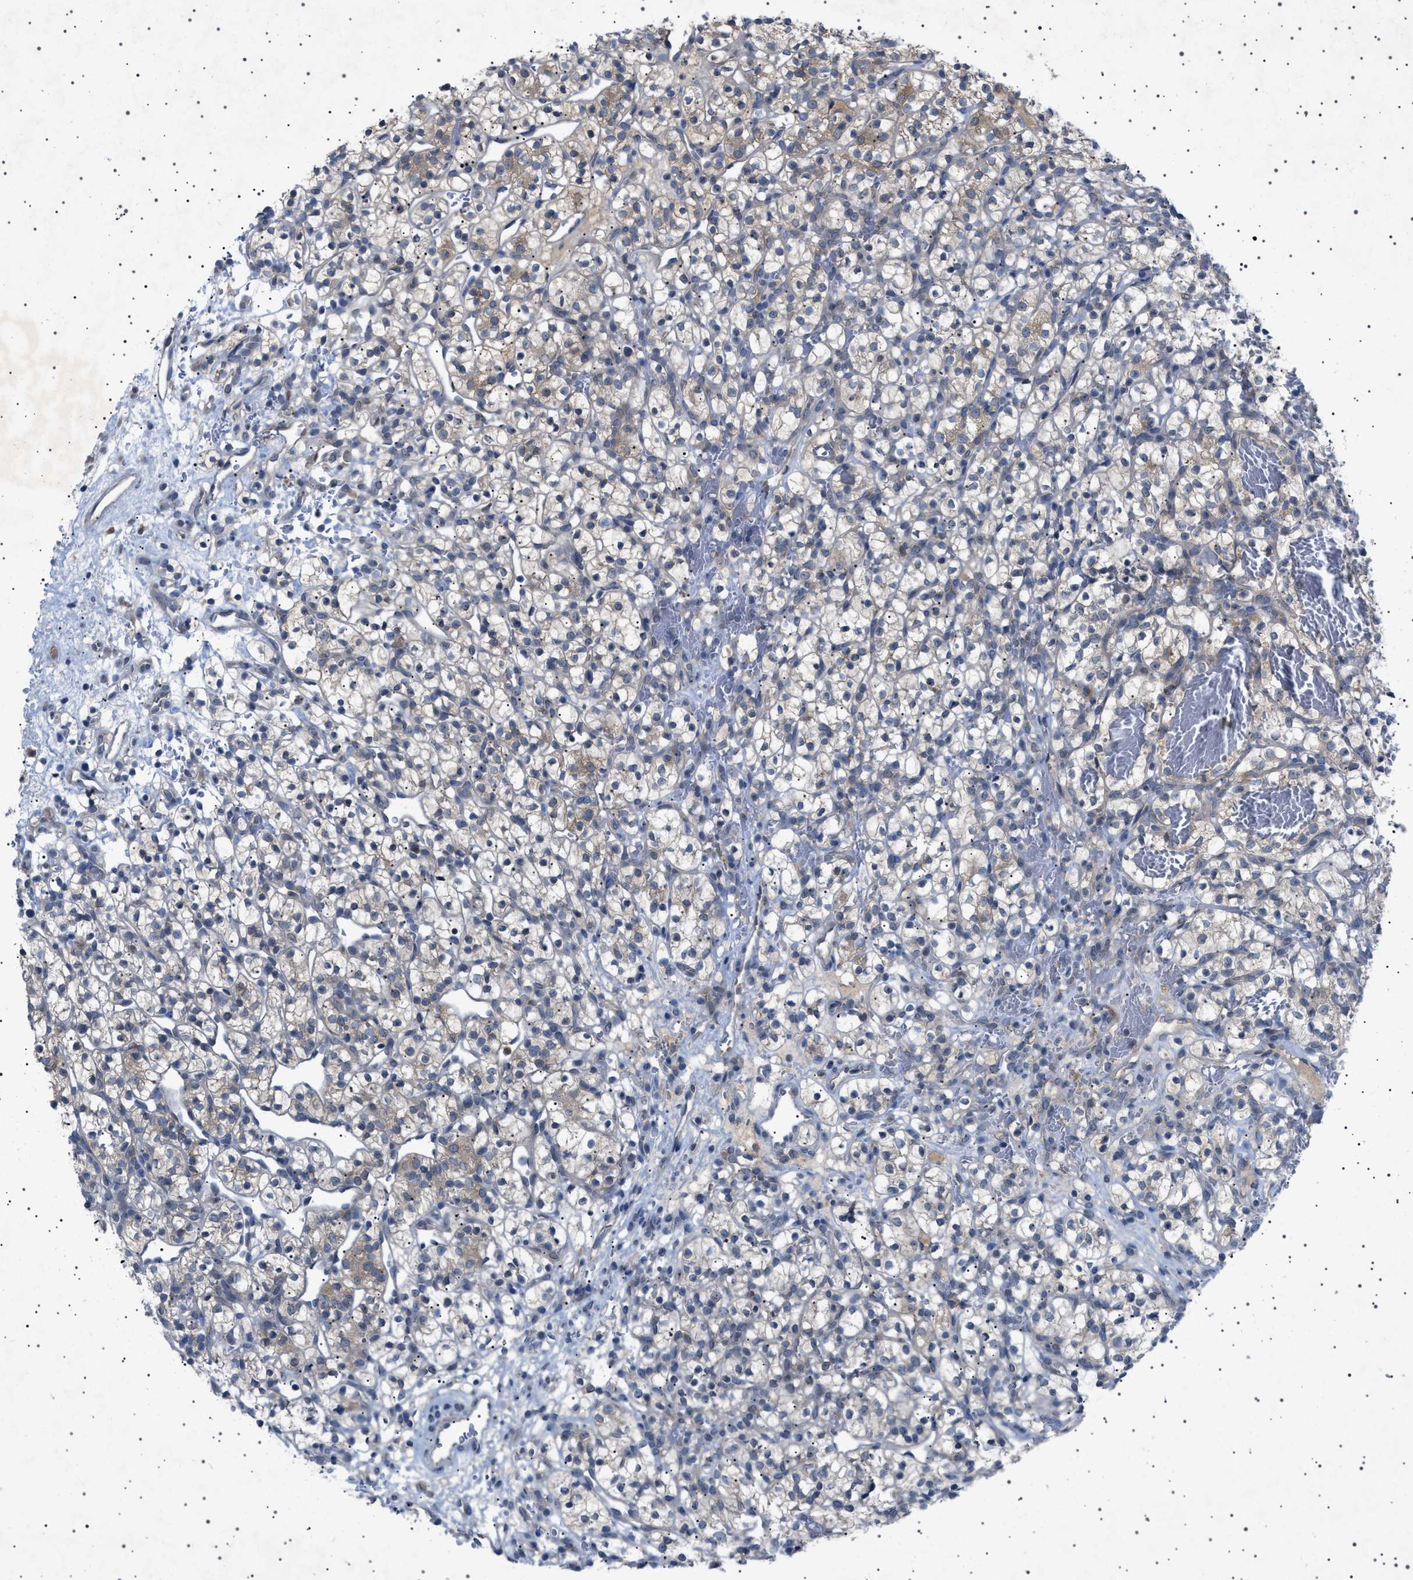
{"staining": {"intensity": "weak", "quantity": "<25%", "location": "cytoplasmic/membranous"}, "tissue": "renal cancer", "cell_type": "Tumor cells", "image_type": "cancer", "snomed": [{"axis": "morphology", "description": "Adenocarcinoma, NOS"}, {"axis": "topography", "description": "Kidney"}], "caption": "IHC histopathology image of human renal adenocarcinoma stained for a protein (brown), which shows no expression in tumor cells.", "gene": "NUP93", "patient": {"sex": "female", "age": 57}}